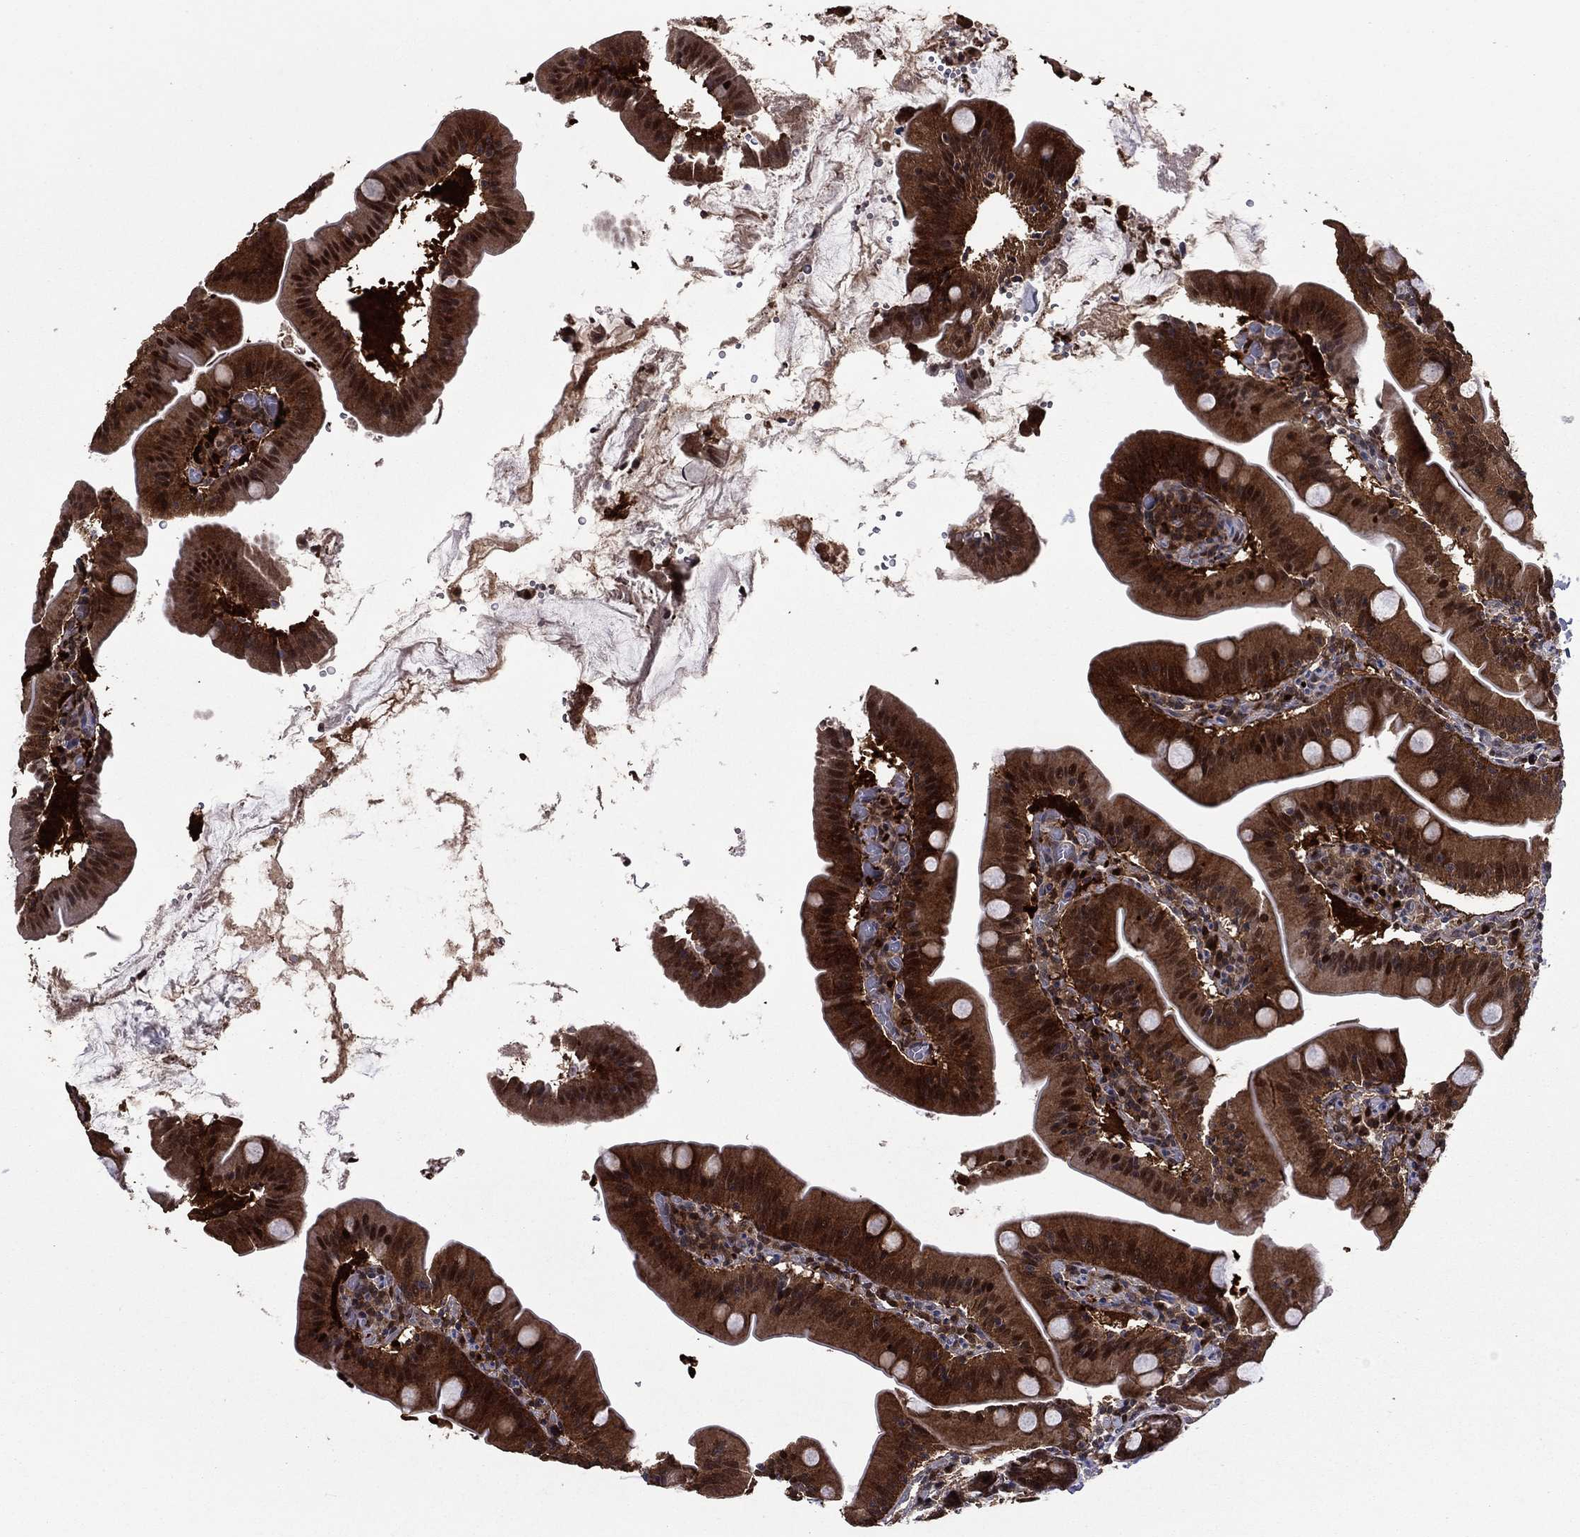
{"staining": {"intensity": "strong", "quantity": ">75%", "location": "cytoplasmic/membranous,nuclear"}, "tissue": "small intestine", "cell_type": "Glandular cells", "image_type": "normal", "snomed": [{"axis": "morphology", "description": "Normal tissue, NOS"}, {"axis": "topography", "description": "Small intestine"}], "caption": "Protein analysis of normal small intestine reveals strong cytoplasmic/membranous,nuclear expression in approximately >75% of glandular cells.", "gene": "APPBP2", "patient": {"sex": "male", "age": 37}}